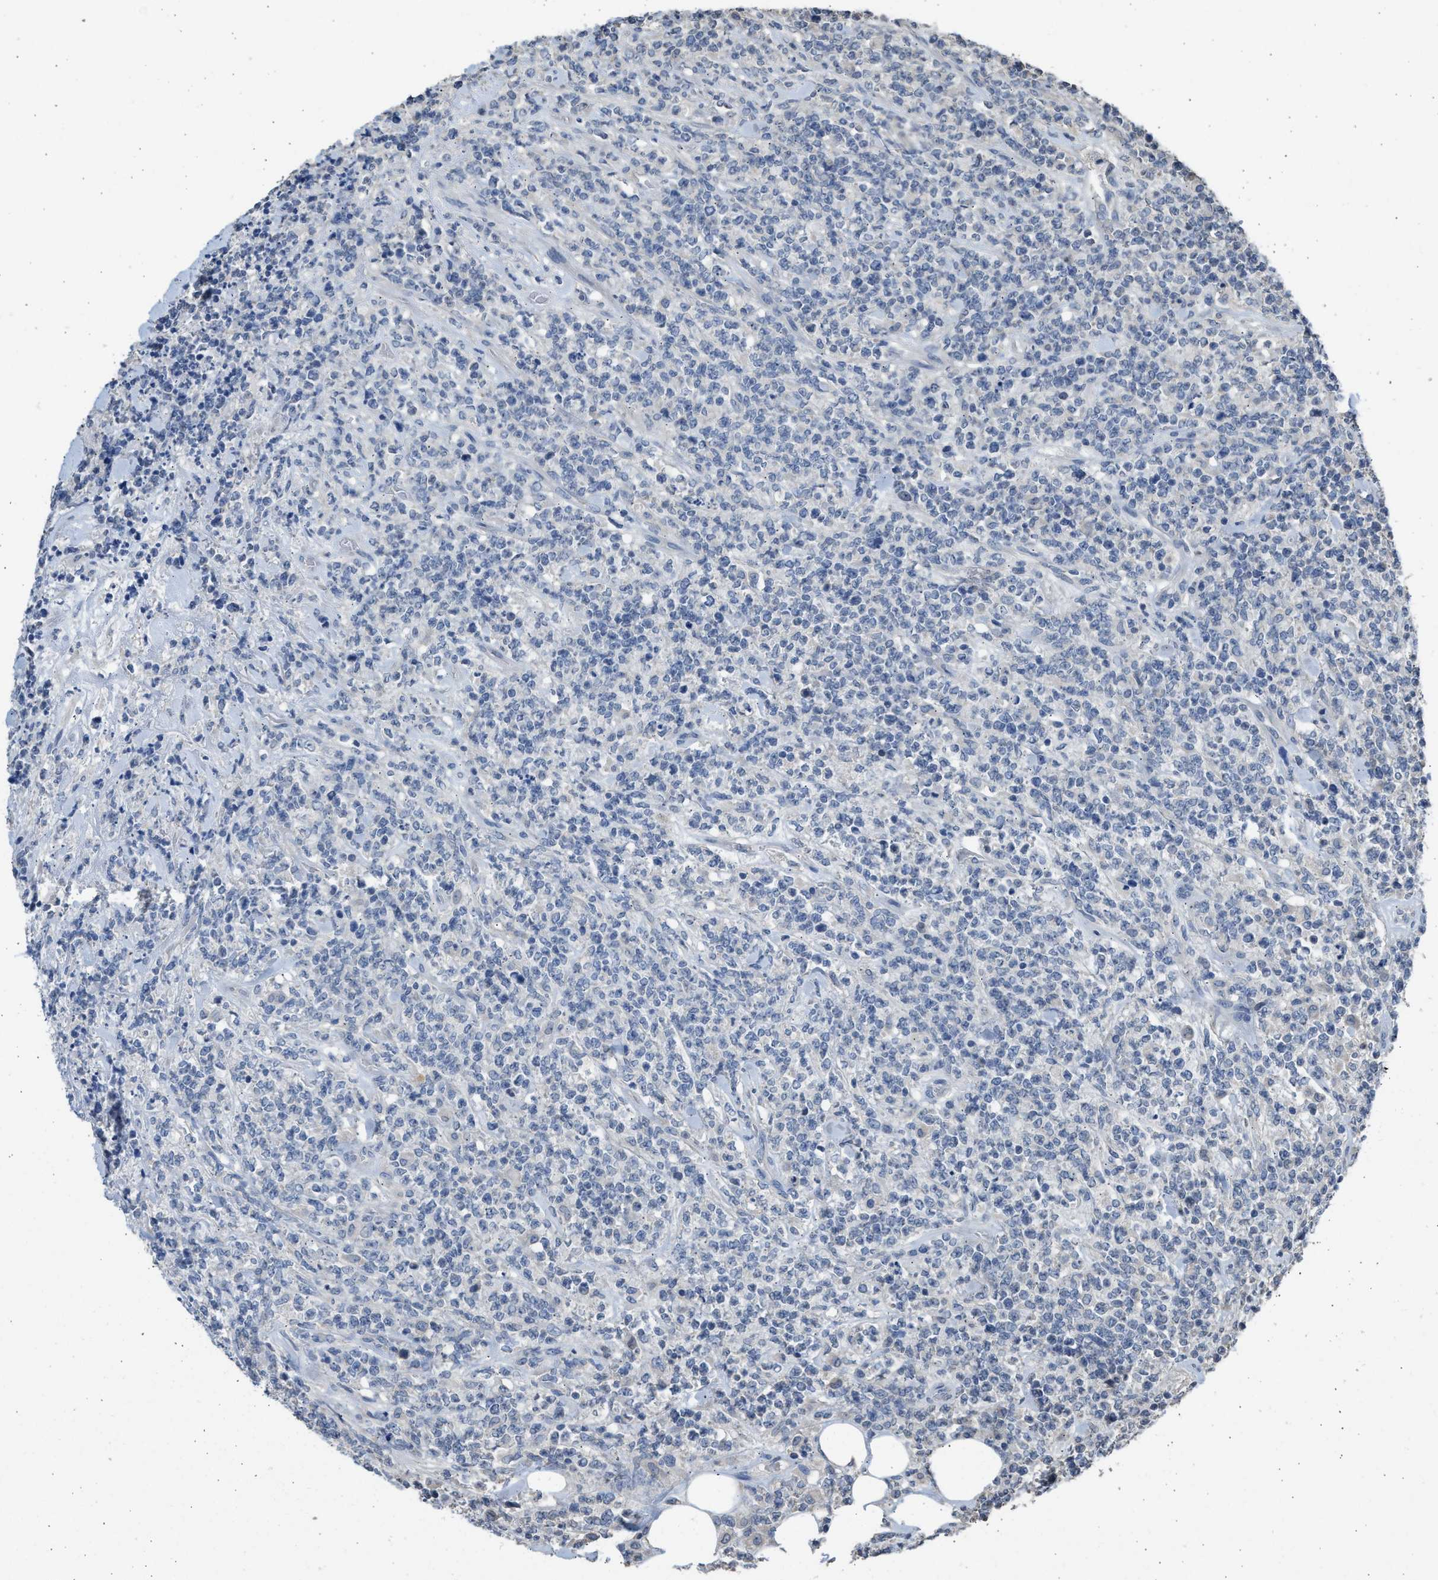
{"staining": {"intensity": "negative", "quantity": "none", "location": "none"}, "tissue": "lymphoma", "cell_type": "Tumor cells", "image_type": "cancer", "snomed": [{"axis": "morphology", "description": "Malignant lymphoma, non-Hodgkin's type, High grade"}, {"axis": "topography", "description": "Soft tissue"}], "caption": "IHC of human high-grade malignant lymphoma, non-Hodgkin's type reveals no staining in tumor cells. (DAB IHC visualized using brightfield microscopy, high magnification).", "gene": "SULT2A1", "patient": {"sex": "male", "age": 18}}